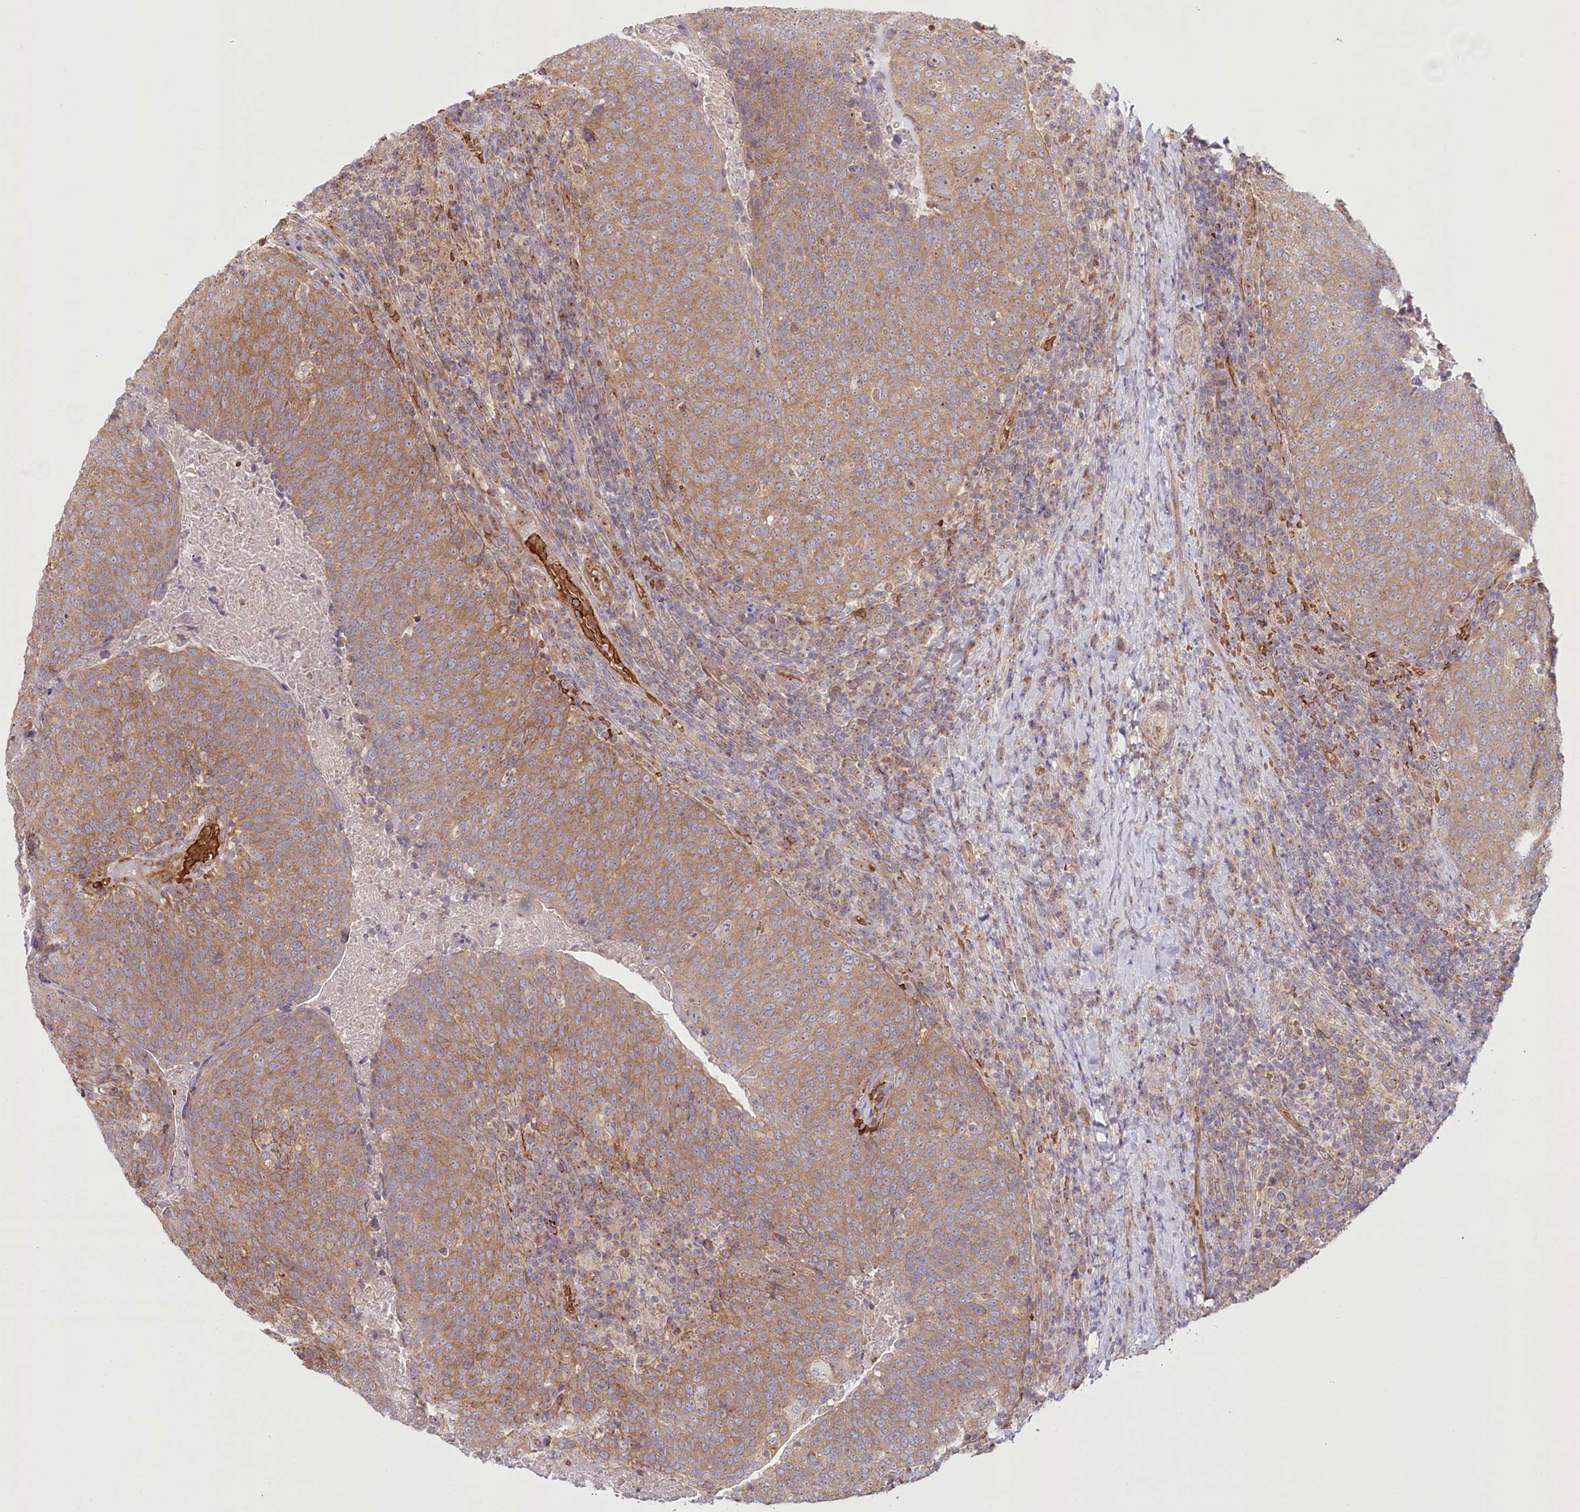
{"staining": {"intensity": "moderate", "quantity": ">75%", "location": "cytoplasmic/membranous"}, "tissue": "head and neck cancer", "cell_type": "Tumor cells", "image_type": "cancer", "snomed": [{"axis": "morphology", "description": "Squamous cell carcinoma, NOS"}, {"axis": "morphology", "description": "Squamous cell carcinoma, metastatic, NOS"}, {"axis": "topography", "description": "Lymph node"}, {"axis": "topography", "description": "Head-Neck"}], "caption": "A brown stain labels moderate cytoplasmic/membranous positivity of a protein in head and neck cancer (squamous cell carcinoma) tumor cells.", "gene": "COMMD3", "patient": {"sex": "male", "age": 62}}